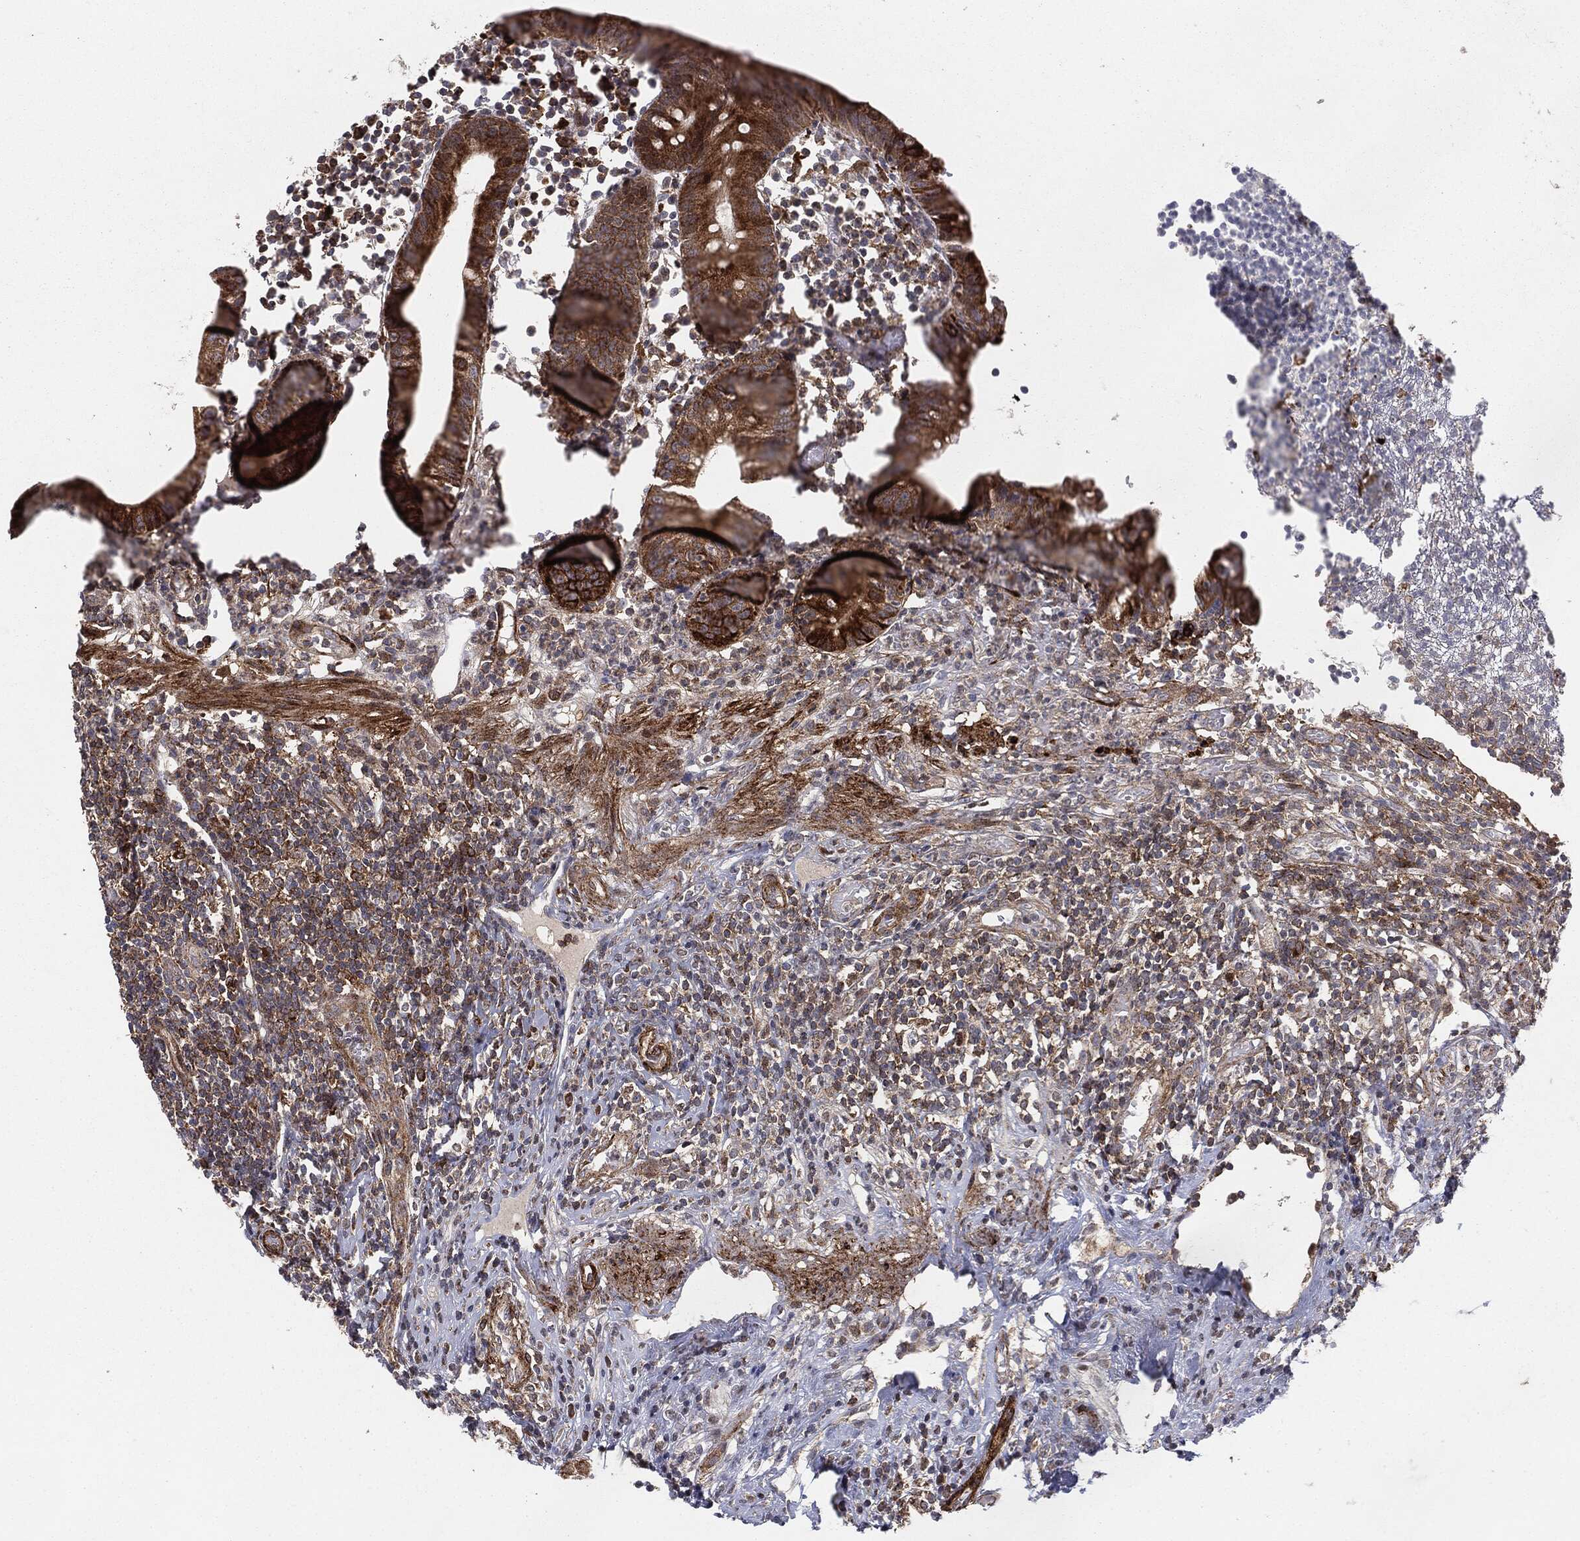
{"staining": {"intensity": "strong", "quantity": "25%-75%", "location": "cytoplasmic/membranous"}, "tissue": "appendix", "cell_type": "Glandular cells", "image_type": "normal", "snomed": [{"axis": "morphology", "description": "Normal tissue, NOS"}, {"axis": "topography", "description": "Appendix"}], "caption": "Appendix stained with immunohistochemistry (IHC) demonstrates strong cytoplasmic/membranous expression in about 25%-75% of glandular cells.", "gene": "PTEN", "patient": {"sex": "female", "age": 40}}